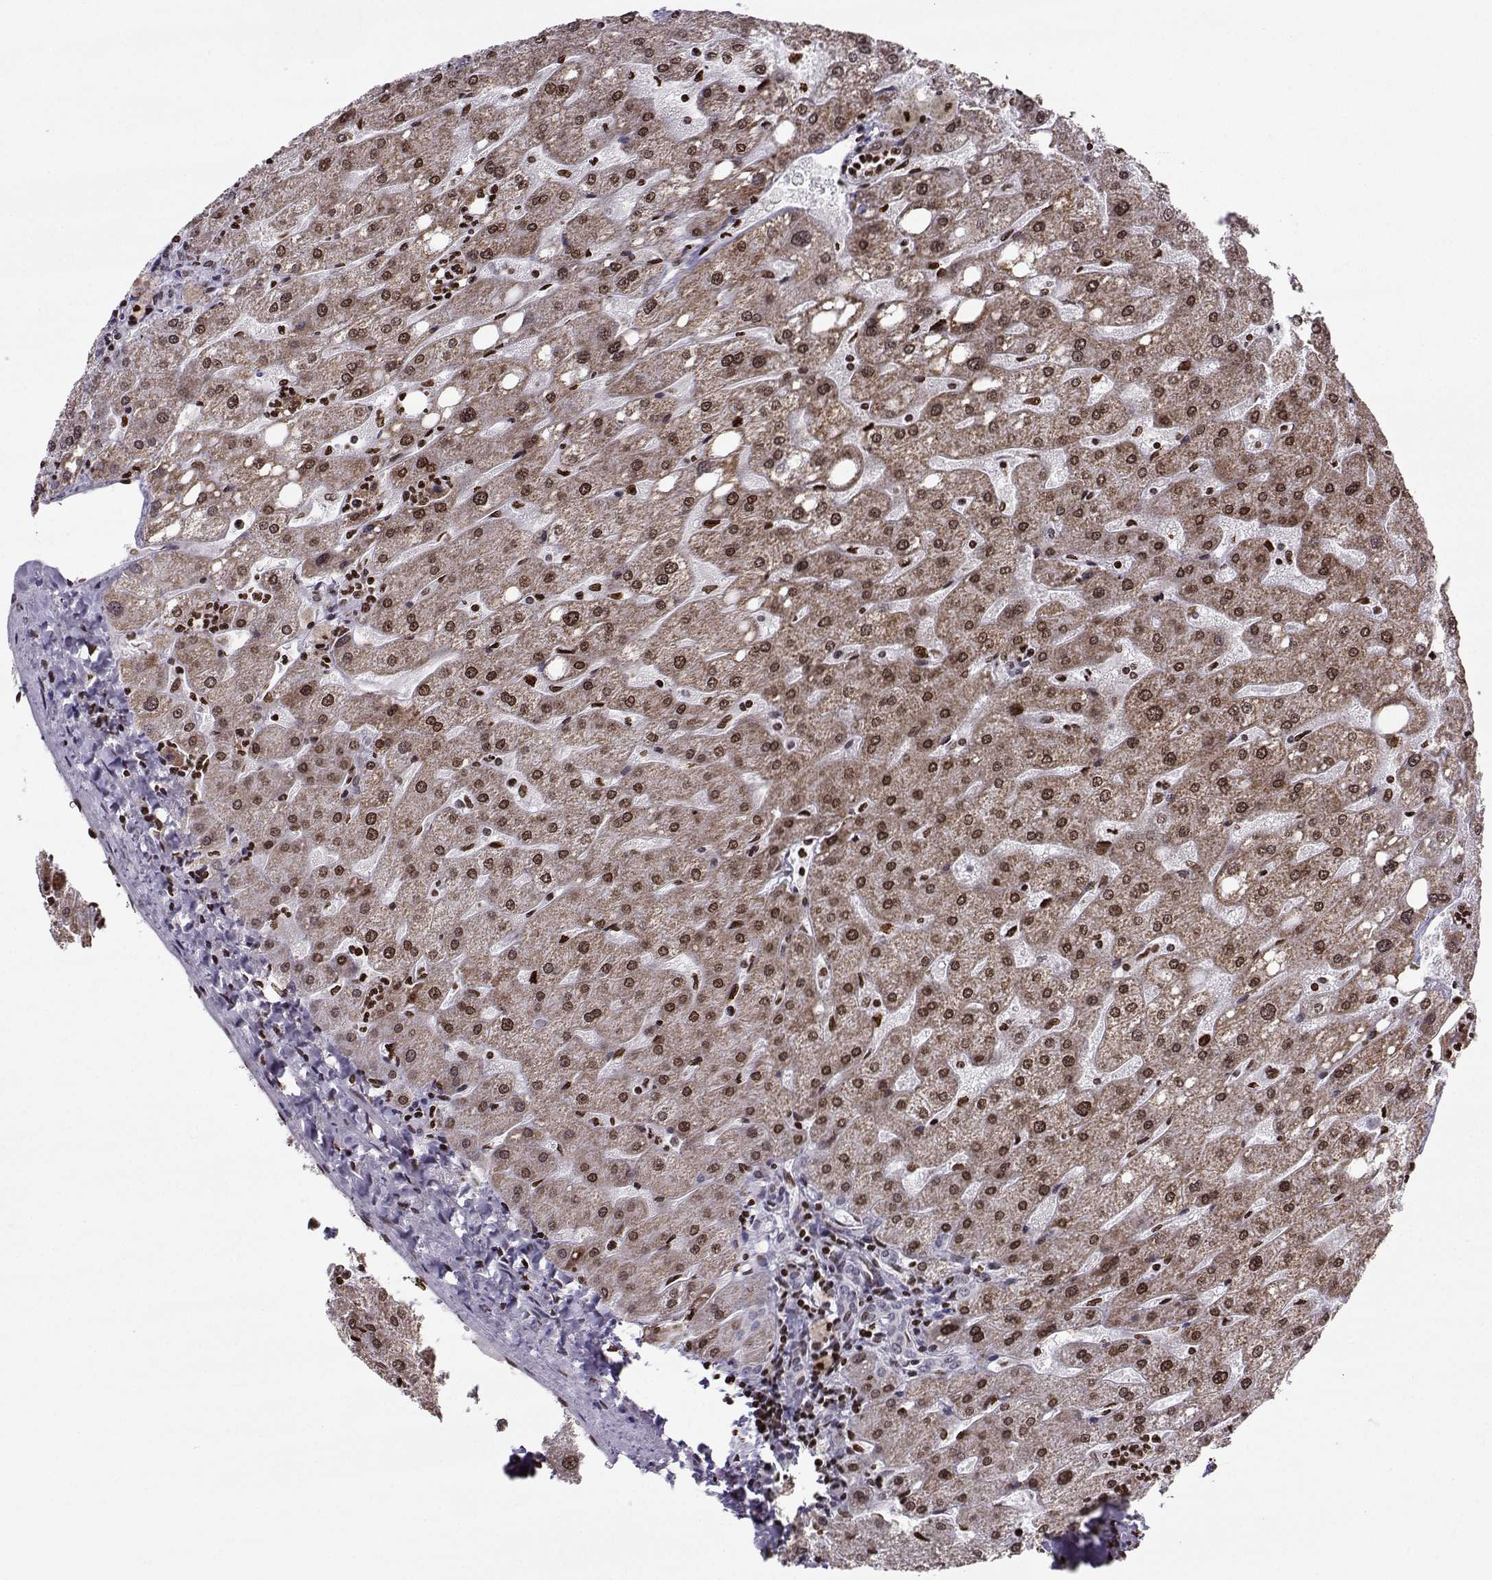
{"staining": {"intensity": "negative", "quantity": "none", "location": "none"}, "tissue": "liver", "cell_type": "Cholangiocytes", "image_type": "normal", "snomed": [{"axis": "morphology", "description": "Normal tissue, NOS"}, {"axis": "topography", "description": "Liver"}], "caption": "Protein analysis of unremarkable liver reveals no significant positivity in cholangiocytes. Brightfield microscopy of immunohistochemistry stained with DAB (3,3'-diaminobenzidine) (brown) and hematoxylin (blue), captured at high magnification.", "gene": "ZNF19", "patient": {"sex": "male", "age": 67}}